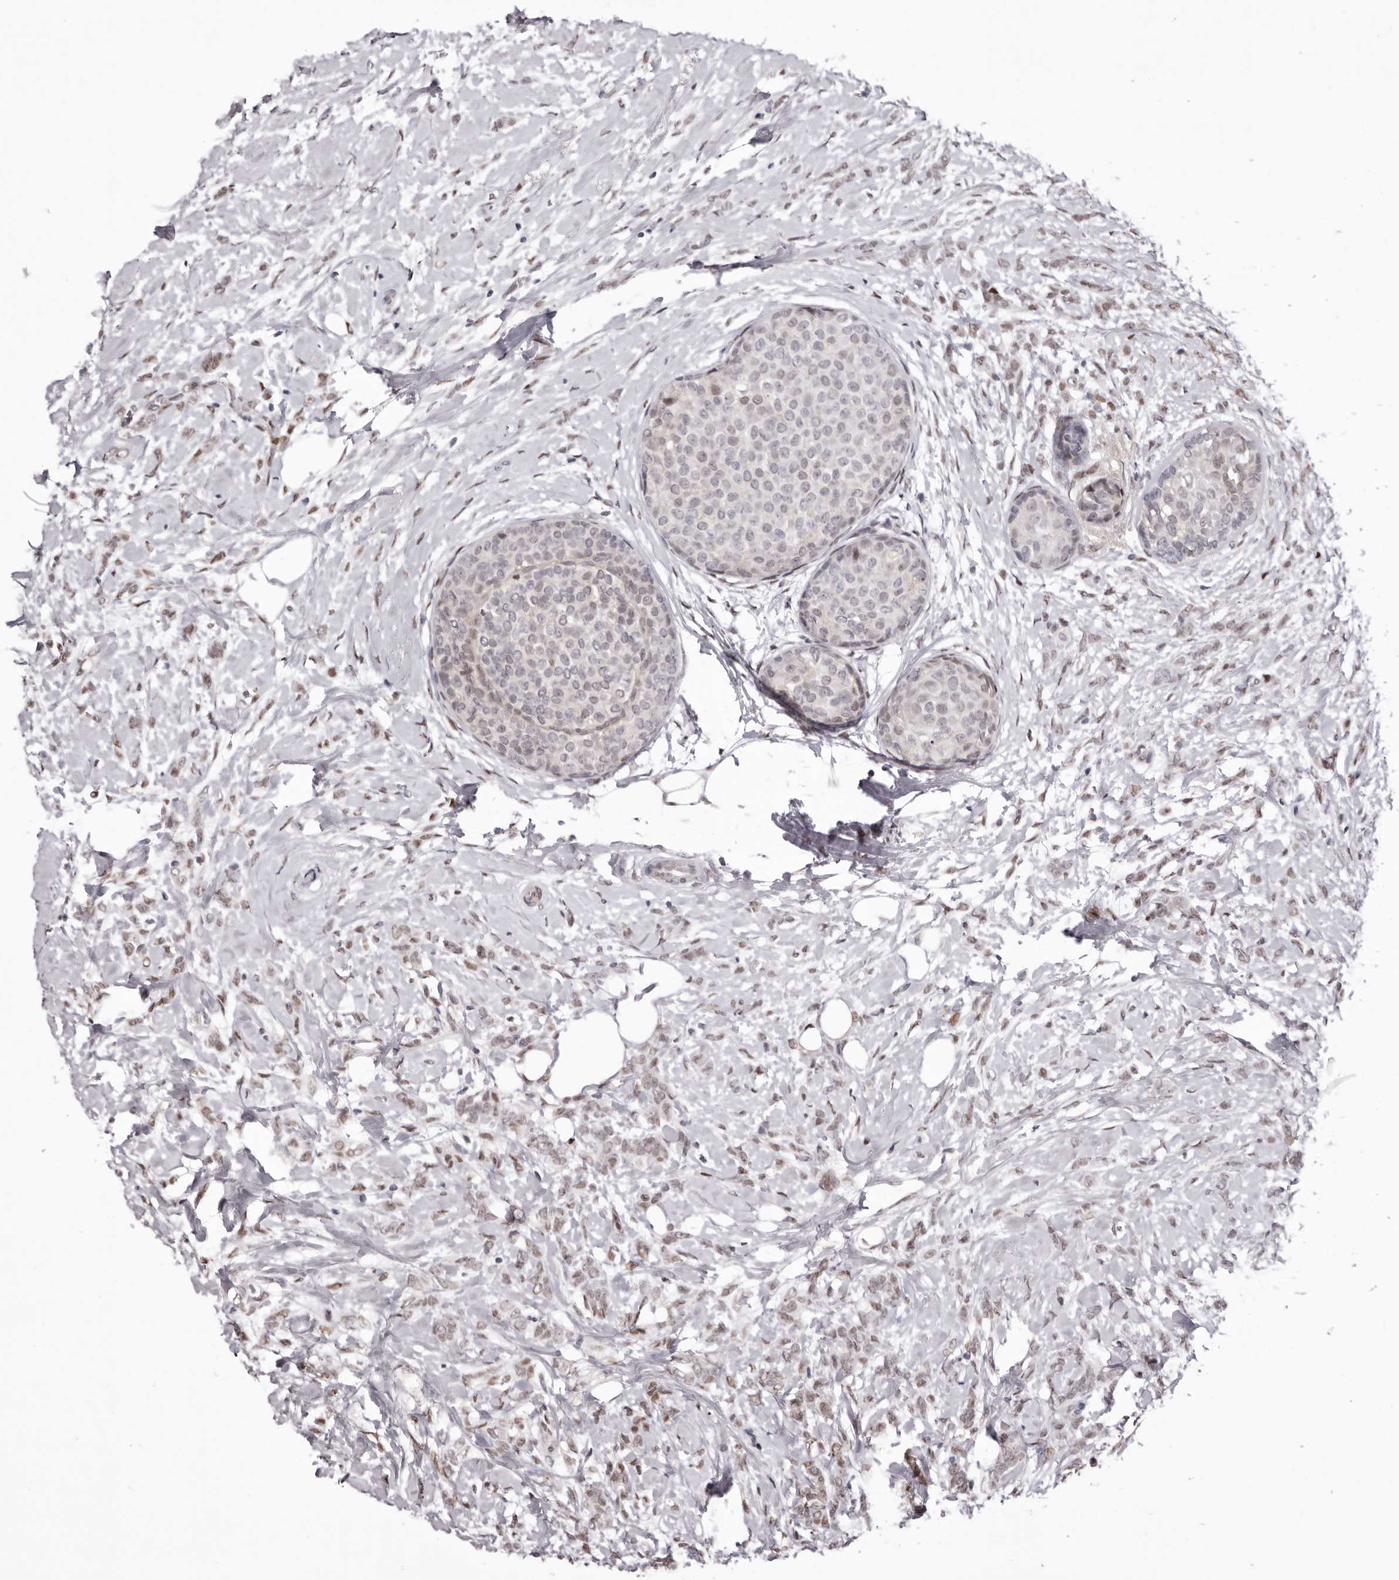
{"staining": {"intensity": "weak", "quantity": "25%-75%", "location": "nuclear"}, "tissue": "breast cancer", "cell_type": "Tumor cells", "image_type": "cancer", "snomed": [{"axis": "morphology", "description": "Lobular carcinoma, in situ"}, {"axis": "morphology", "description": "Lobular carcinoma"}, {"axis": "topography", "description": "Breast"}], "caption": "Breast cancer stained with a brown dye reveals weak nuclear positive expression in about 25%-75% of tumor cells.", "gene": "FBXO5", "patient": {"sex": "female", "age": 41}}